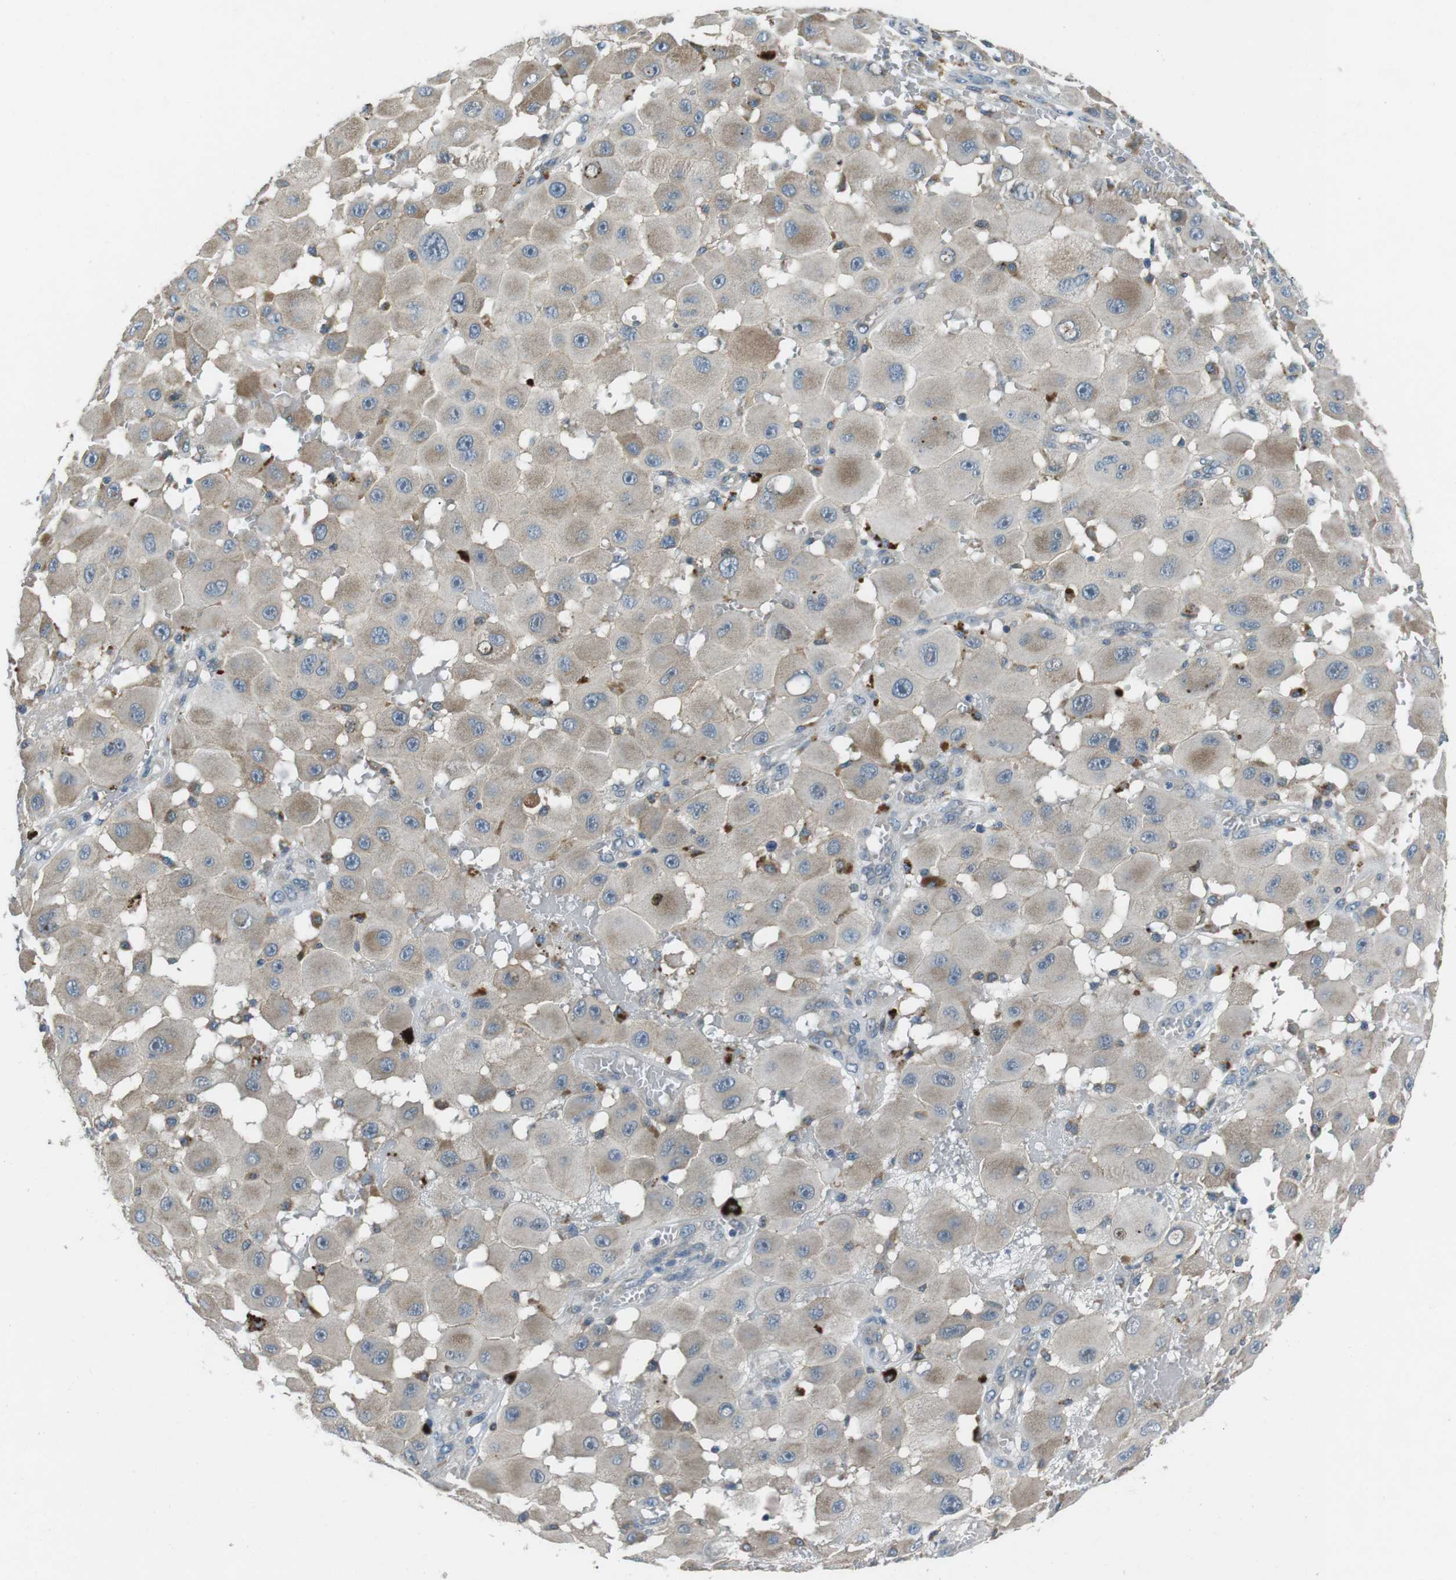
{"staining": {"intensity": "negative", "quantity": "none", "location": "none"}, "tissue": "melanoma", "cell_type": "Tumor cells", "image_type": "cancer", "snomed": [{"axis": "morphology", "description": "Malignant melanoma, NOS"}, {"axis": "topography", "description": "Skin"}], "caption": "Immunohistochemical staining of human malignant melanoma reveals no significant positivity in tumor cells. The staining is performed using DAB brown chromogen with nuclei counter-stained in using hematoxylin.", "gene": "FAM3B", "patient": {"sex": "female", "age": 81}}